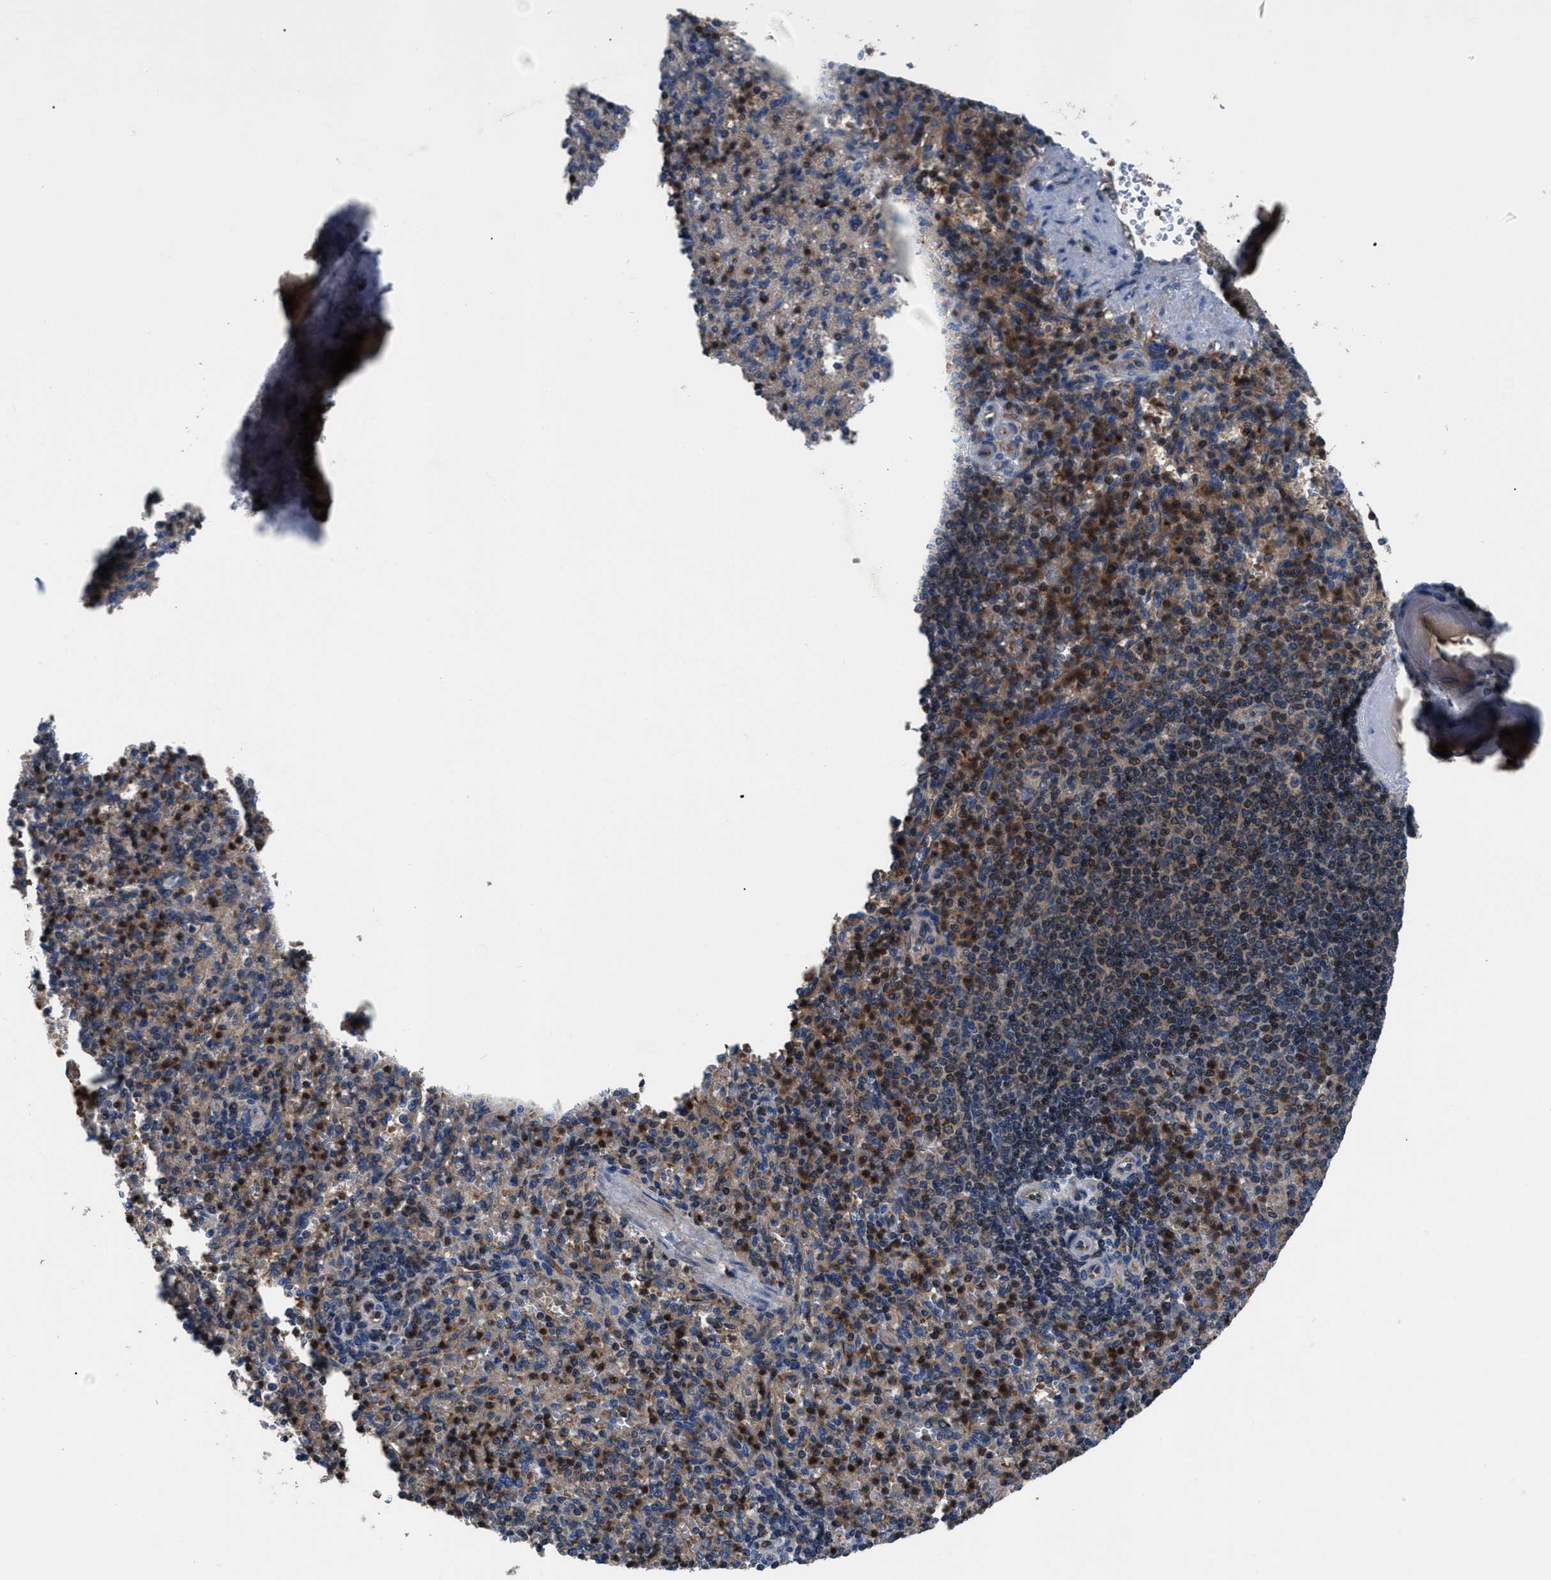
{"staining": {"intensity": "moderate", "quantity": ">75%", "location": "cytoplasmic/membranous,nuclear"}, "tissue": "spleen", "cell_type": "Cells in red pulp", "image_type": "normal", "snomed": [{"axis": "morphology", "description": "Normal tissue, NOS"}, {"axis": "topography", "description": "Spleen"}], "caption": "High-magnification brightfield microscopy of normal spleen stained with DAB (3,3'-diaminobenzidine) (brown) and counterstained with hematoxylin (blue). cells in red pulp exhibit moderate cytoplasmic/membranous,nuclear staining is appreciated in approximately>75% of cells.", "gene": "YBEY", "patient": {"sex": "female", "age": 74}}